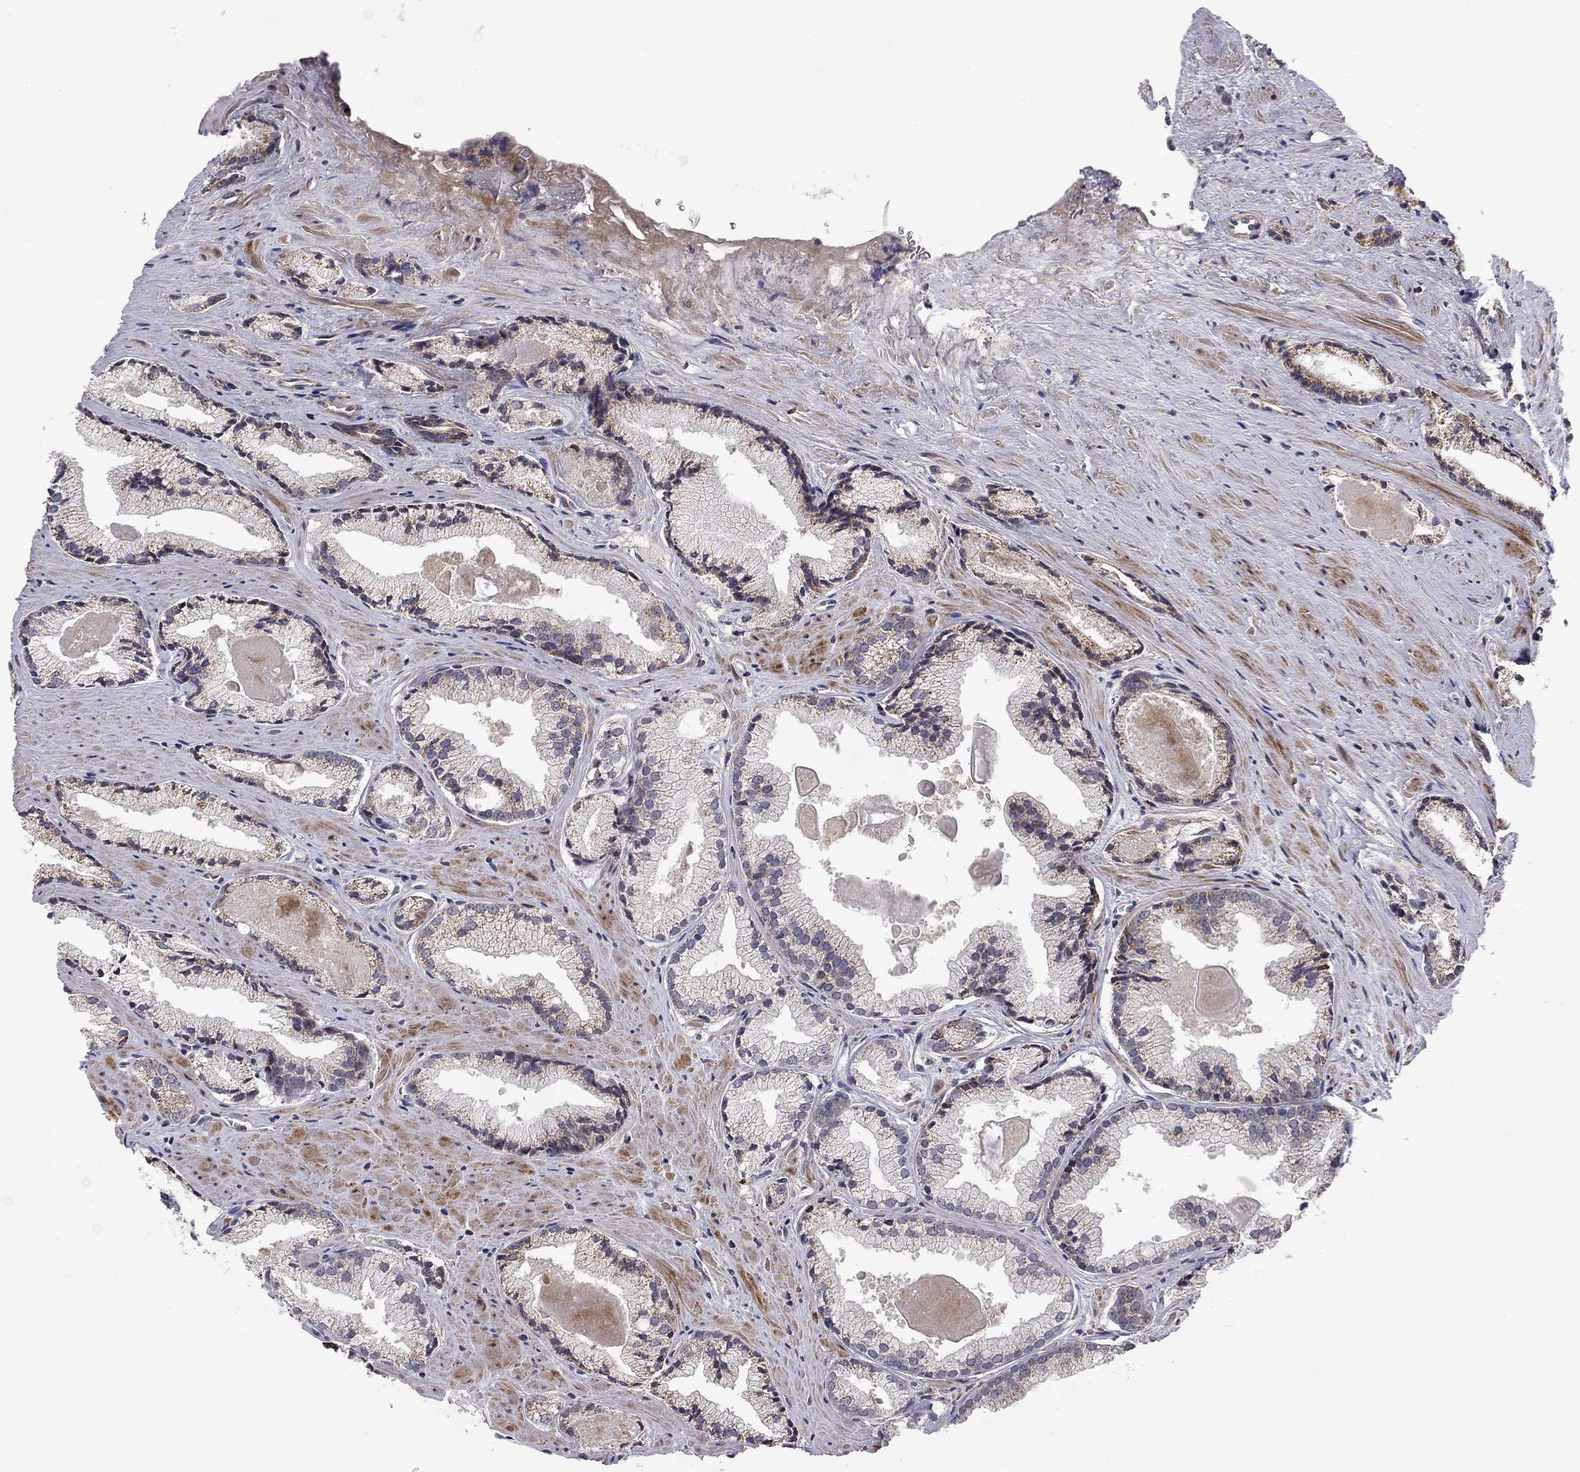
{"staining": {"intensity": "weak", "quantity": "<25%", "location": "cytoplasmic/membranous"}, "tissue": "prostate cancer", "cell_type": "Tumor cells", "image_type": "cancer", "snomed": [{"axis": "morphology", "description": "Adenocarcinoma, NOS"}, {"axis": "morphology", "description": "Adenocarcinoma, High grade"}, {"axis": "topography", "description": "Prostate"}], "caption": "An image of human prostate cancer (adenocarcinoma) is negative for staining in tumor cells. (Brightfield microscopy of DAB immunohistochemistry at high magnification).", "gene": "IDS", "patient": {"sex": "male", "age": 70}}